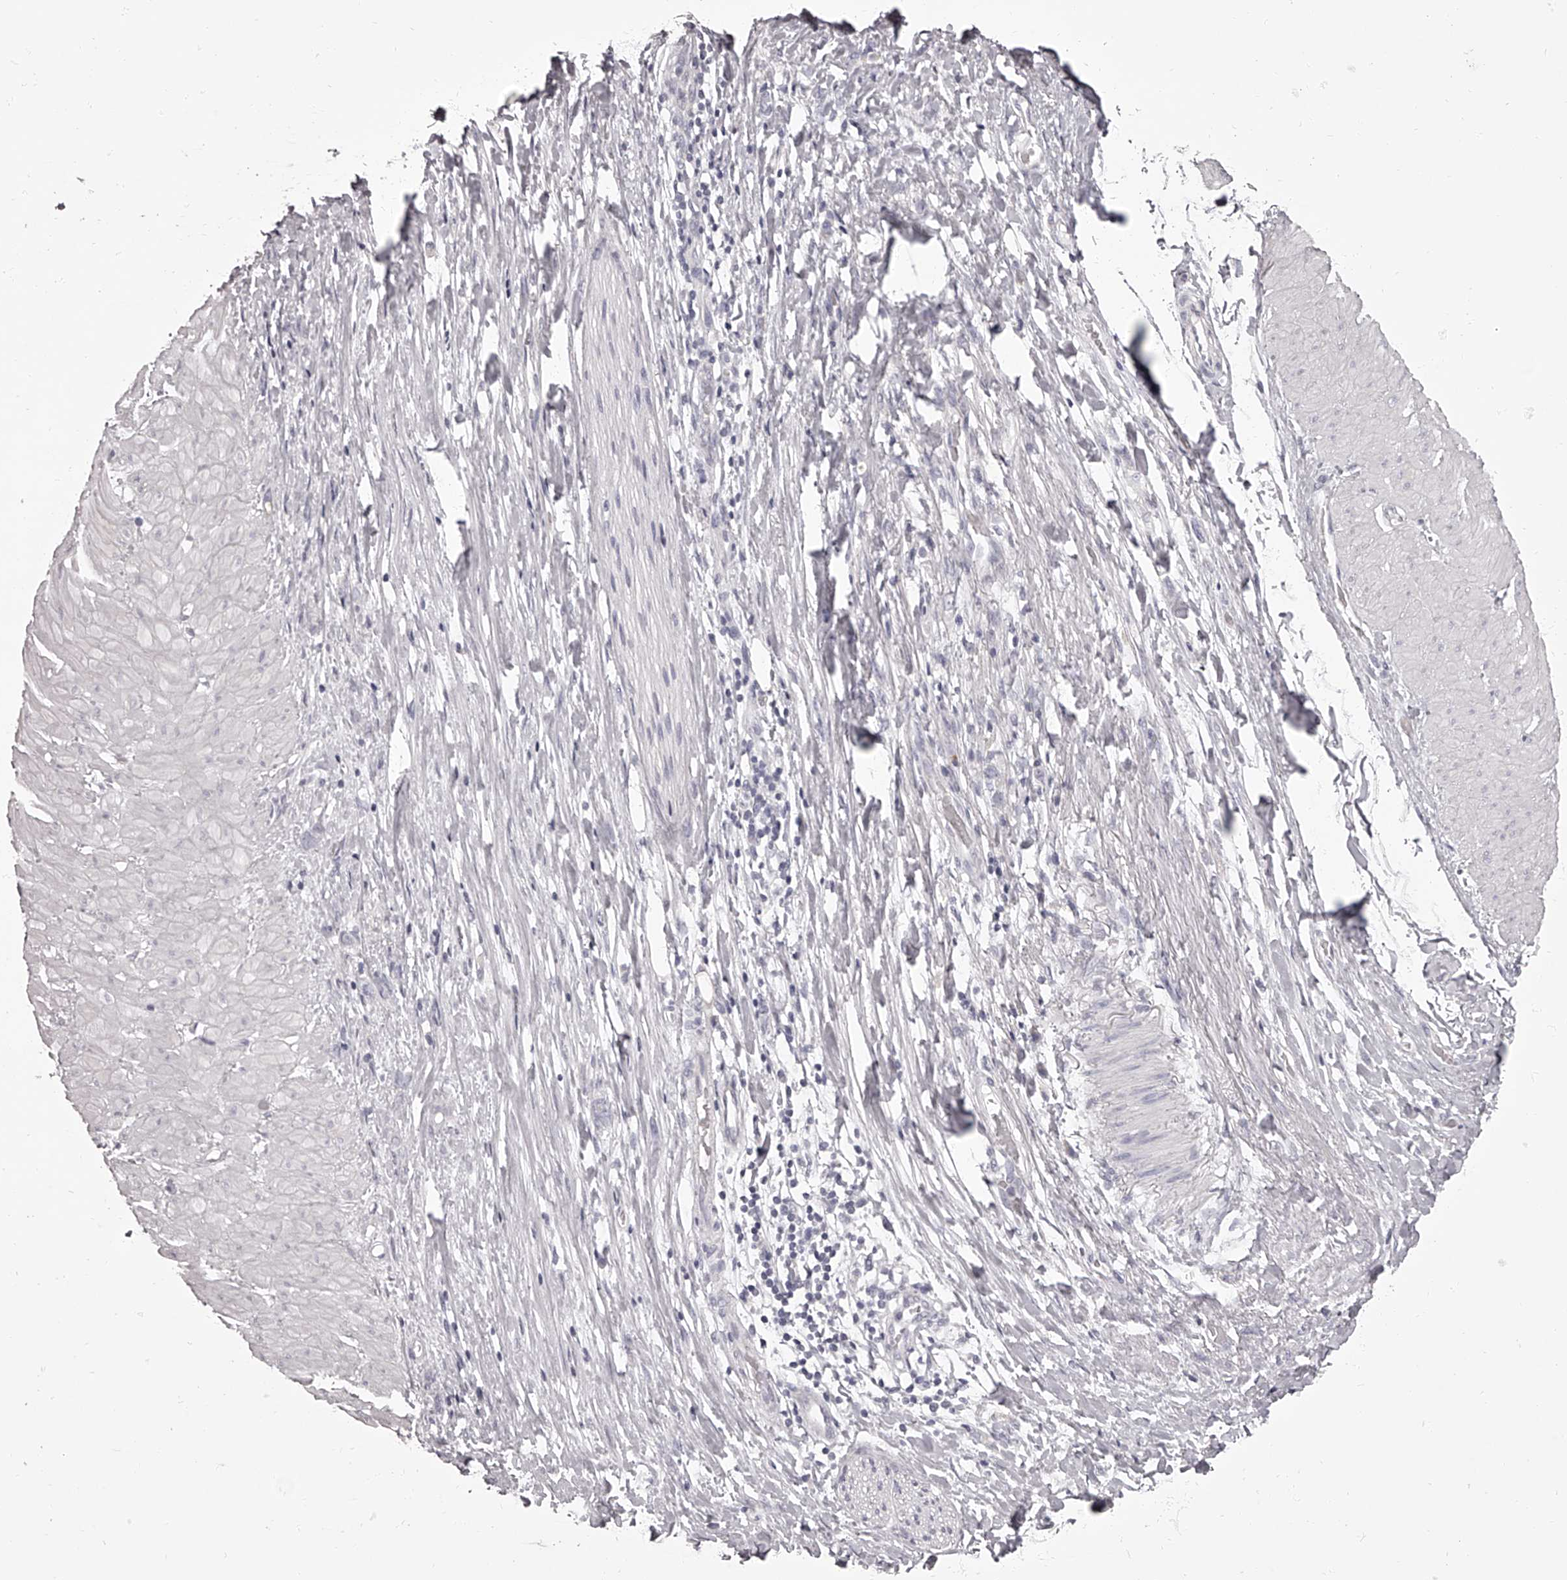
{"staining": {"intensity": "negative", "quantity": "none", "location": "none"}, "tissue": "stomach cancer", "cell_type": "Tumor cells", "image_type": "cancer", "snomed": [{"axis": "morphology", "description": "Adenocarcinoma, NOS"}, {"axis": "topography", "description": "Stomach"}], "caption": "Tumor cells show no significant protein staining in stomach cancer.", "gene": "APEH", "patient": {"sex": "female", "age": 76}}